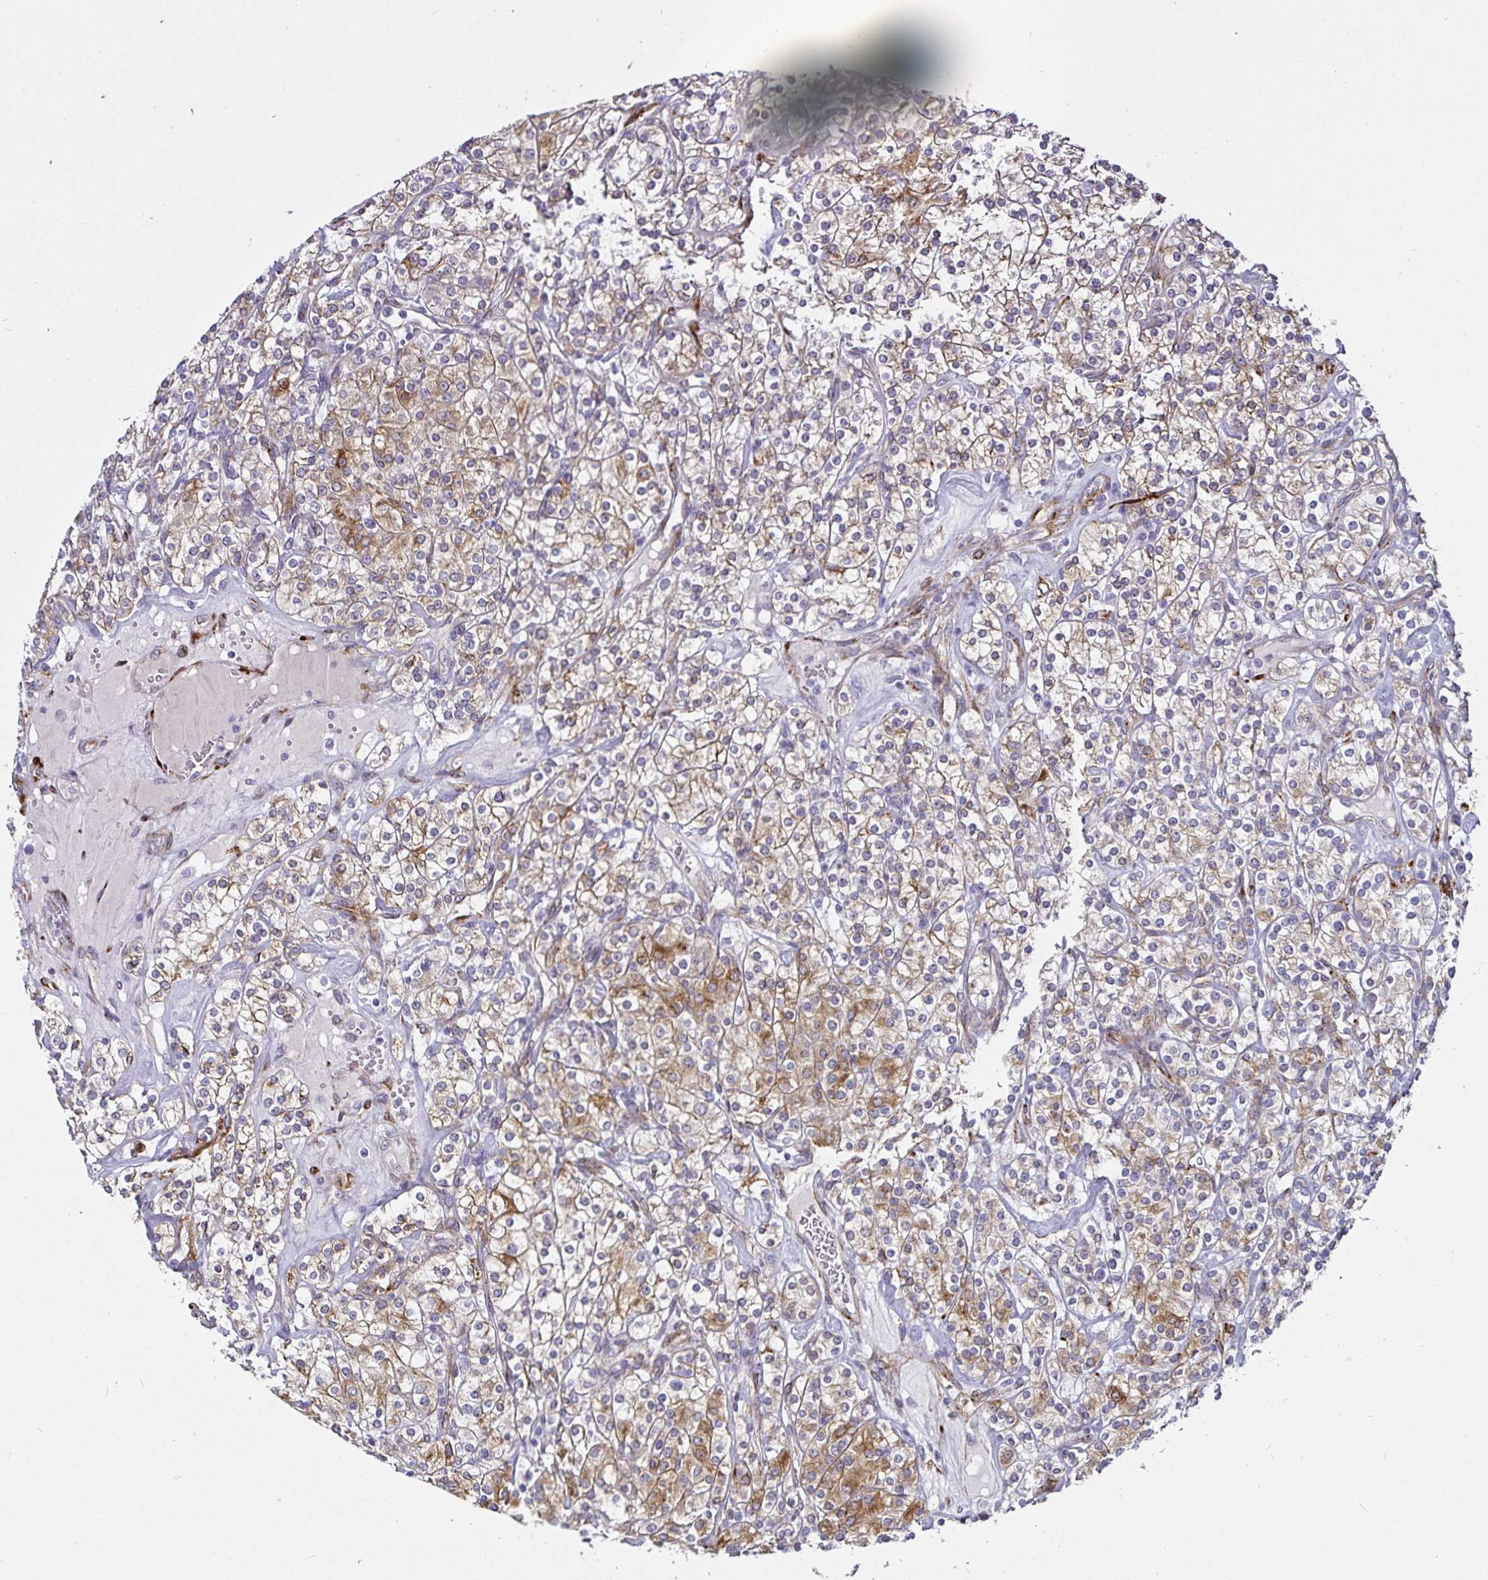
{"staining": {"intensity": "moderate", "quantity": "25%-75%", "location": "cytoplasmic/membranous"}, "tissue": "renal cancer", "cell_type": "Tumor cells", "image_type": "cancer", "snomed": [{"axis": "morphology", "description": "Adenocarcinoma, NOS"}, {"axis": "topography", "description": "Kidney"}], "caption": "DAB (3,3'-diaminobenzidine) immunohistochemical staining of adenocarcinoma (renal) exhibits moderate cytoplasmic/membranous protein staining in about 25%-75% of tumor cells. (DAB IHC, brown staining for protein, blue staining for nuclei).", "gene": "P4HA2", "patient": {"sex": "male", "age": 77}}